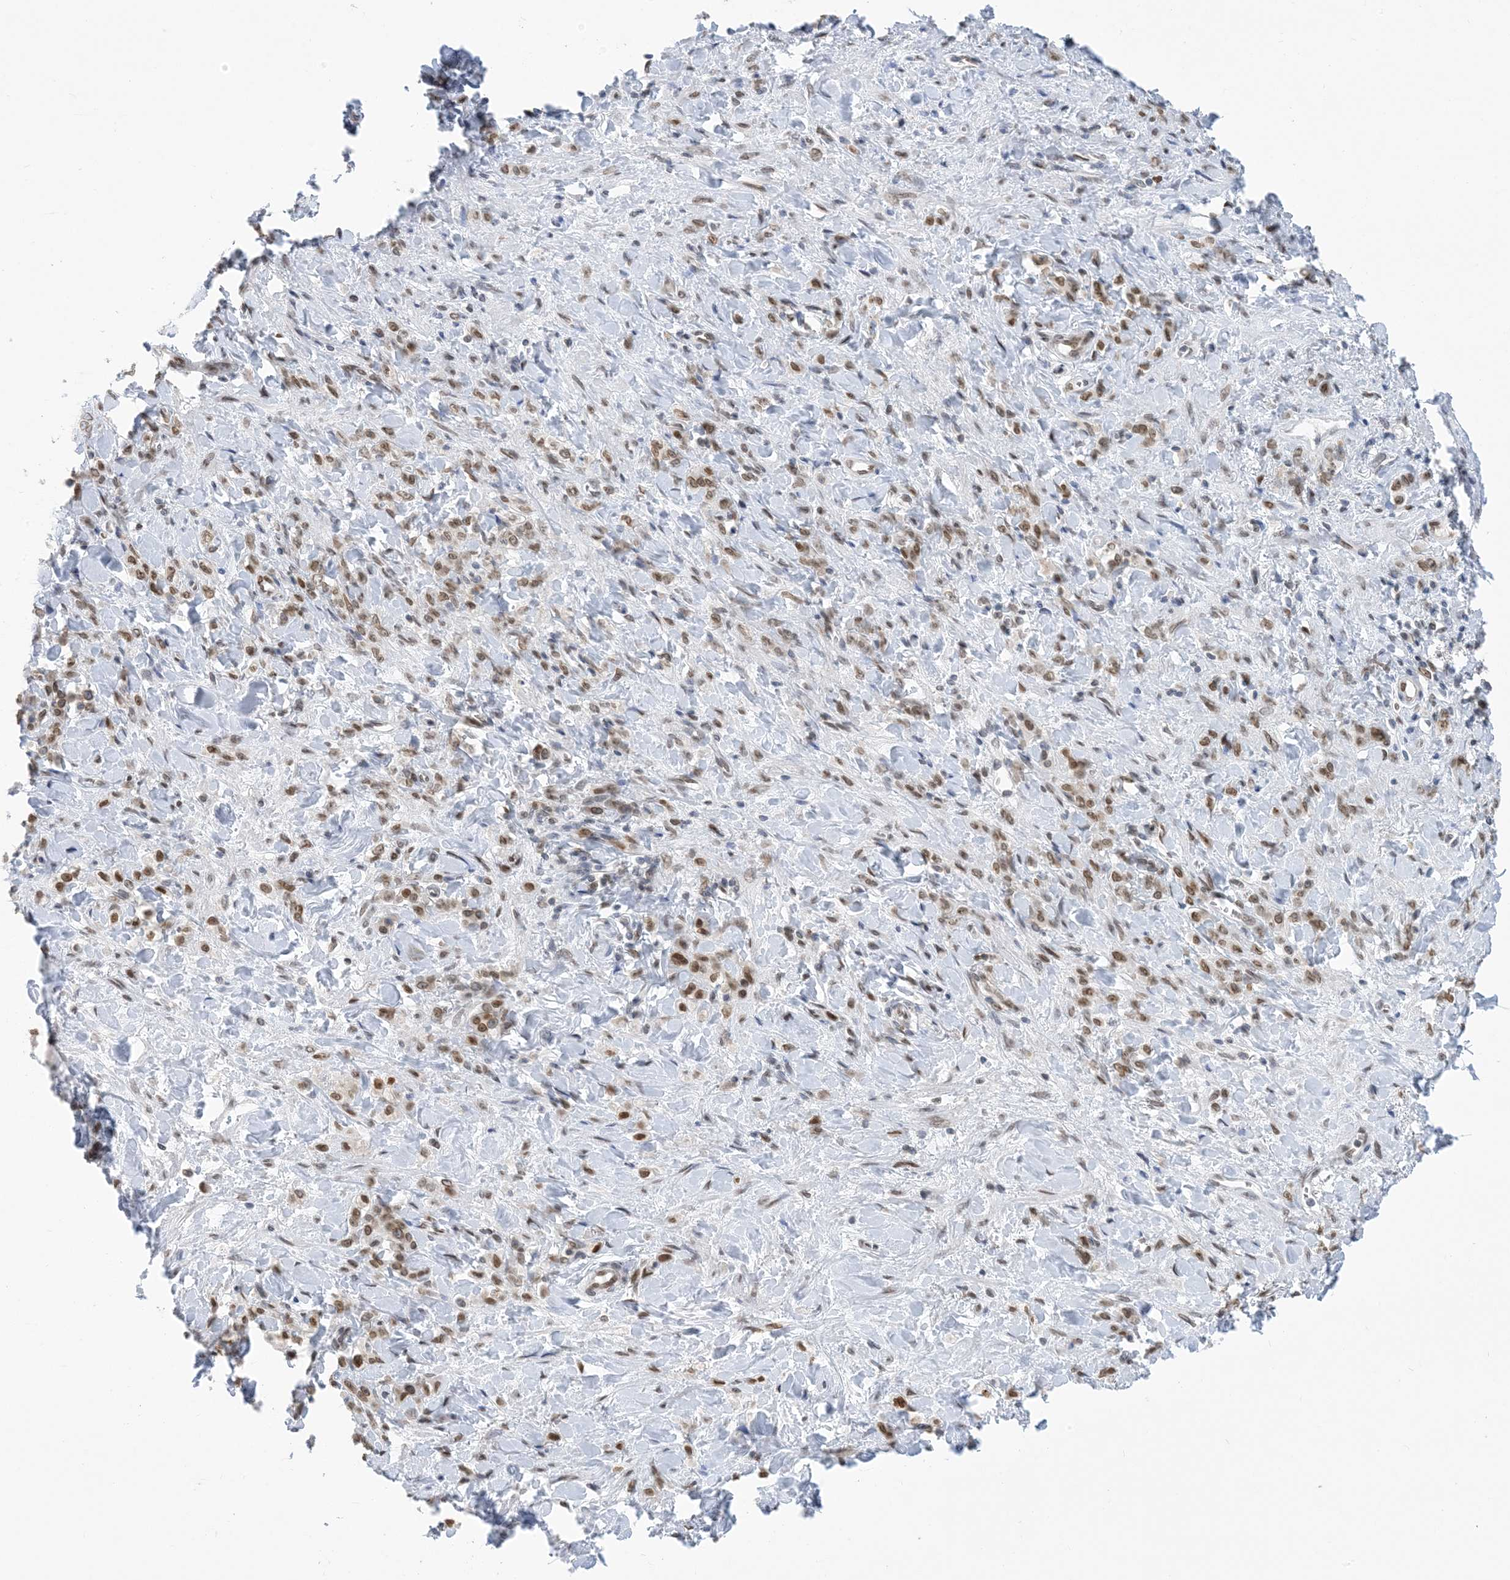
{"staining": {"intensity": "moderate", "quantity": ">75%", "location": "nuclear"}, "tissue": "stomach cancer", "cell_type": "Tumor cells", "image_type": "cancer", "snomed": [{"axis": "morphology", "description": "Normal tissue, NOS"}, {"axis": "morphology", "description": "Adenocarcinoma, NOS"}, {"axis": "topography", "description": "Stomach"}], "caption": "Stomach adenocarcinoma tissue exhibits moderate nuclear positivity in about >75% of tumor cells", "gene": "PCYT1A", "patient": {"sex": "male", "age": 82}}